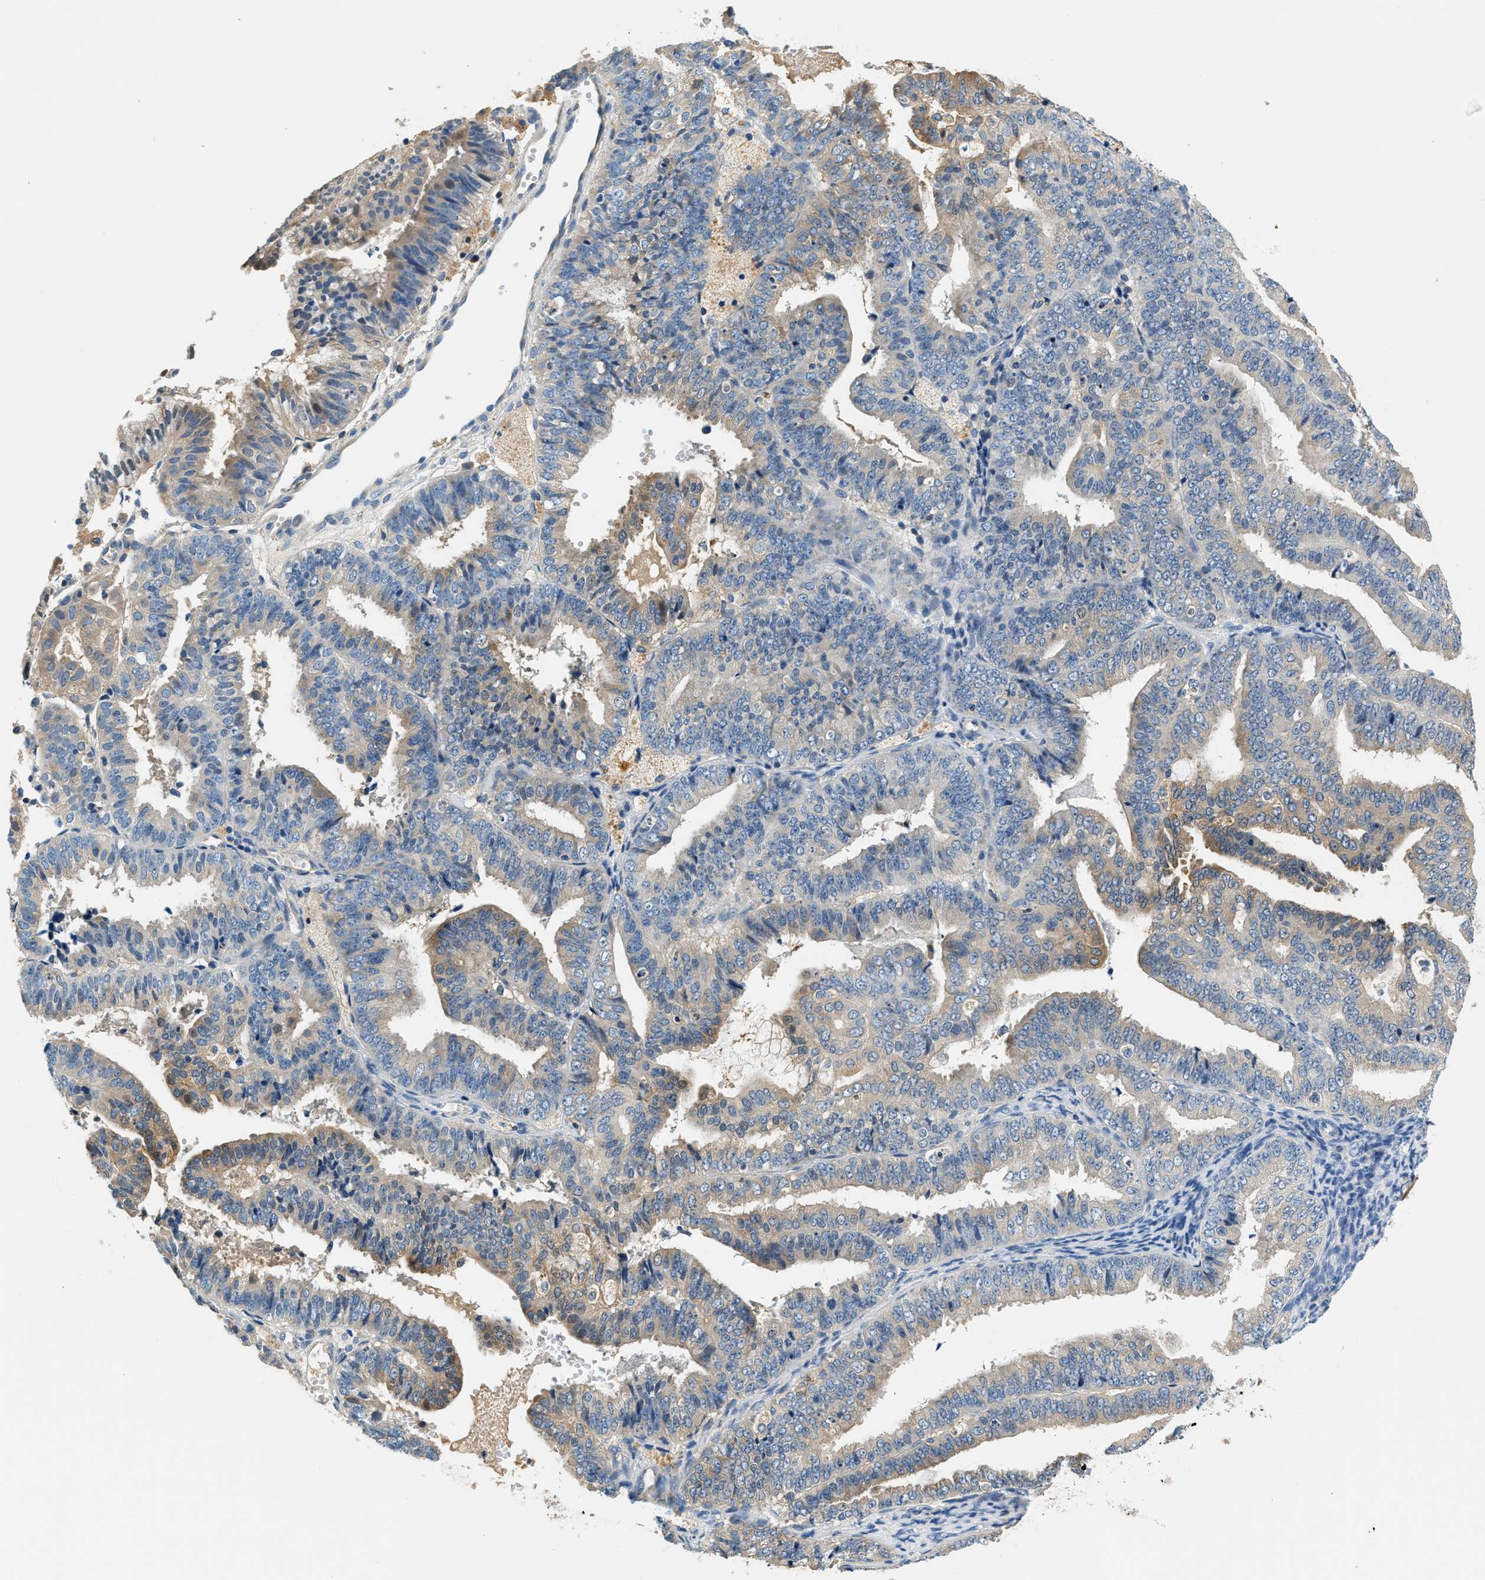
{"staining": {"intensity": "moderate", "quantity": "<25%", "location": "cytoplasmic/membranous"}, "tissue": "endometrial cancer", "cell_type": "Tumor cells", "image_type": "cancer", "snomed": [{"axis": "morphology", "description": "Adenocarcinoma, NOS"}, {"axis": "topography", "description": "Endometrium"}], "caption": "Endometrial cancer (adenocarcinoma) stained for a protein (brown) reveals moderate cytoplasmic/membranous positive staining in about <25% of tumor cells.", "gene": "SLC35E1", "patient": {"sex": "female", "age": 63}}